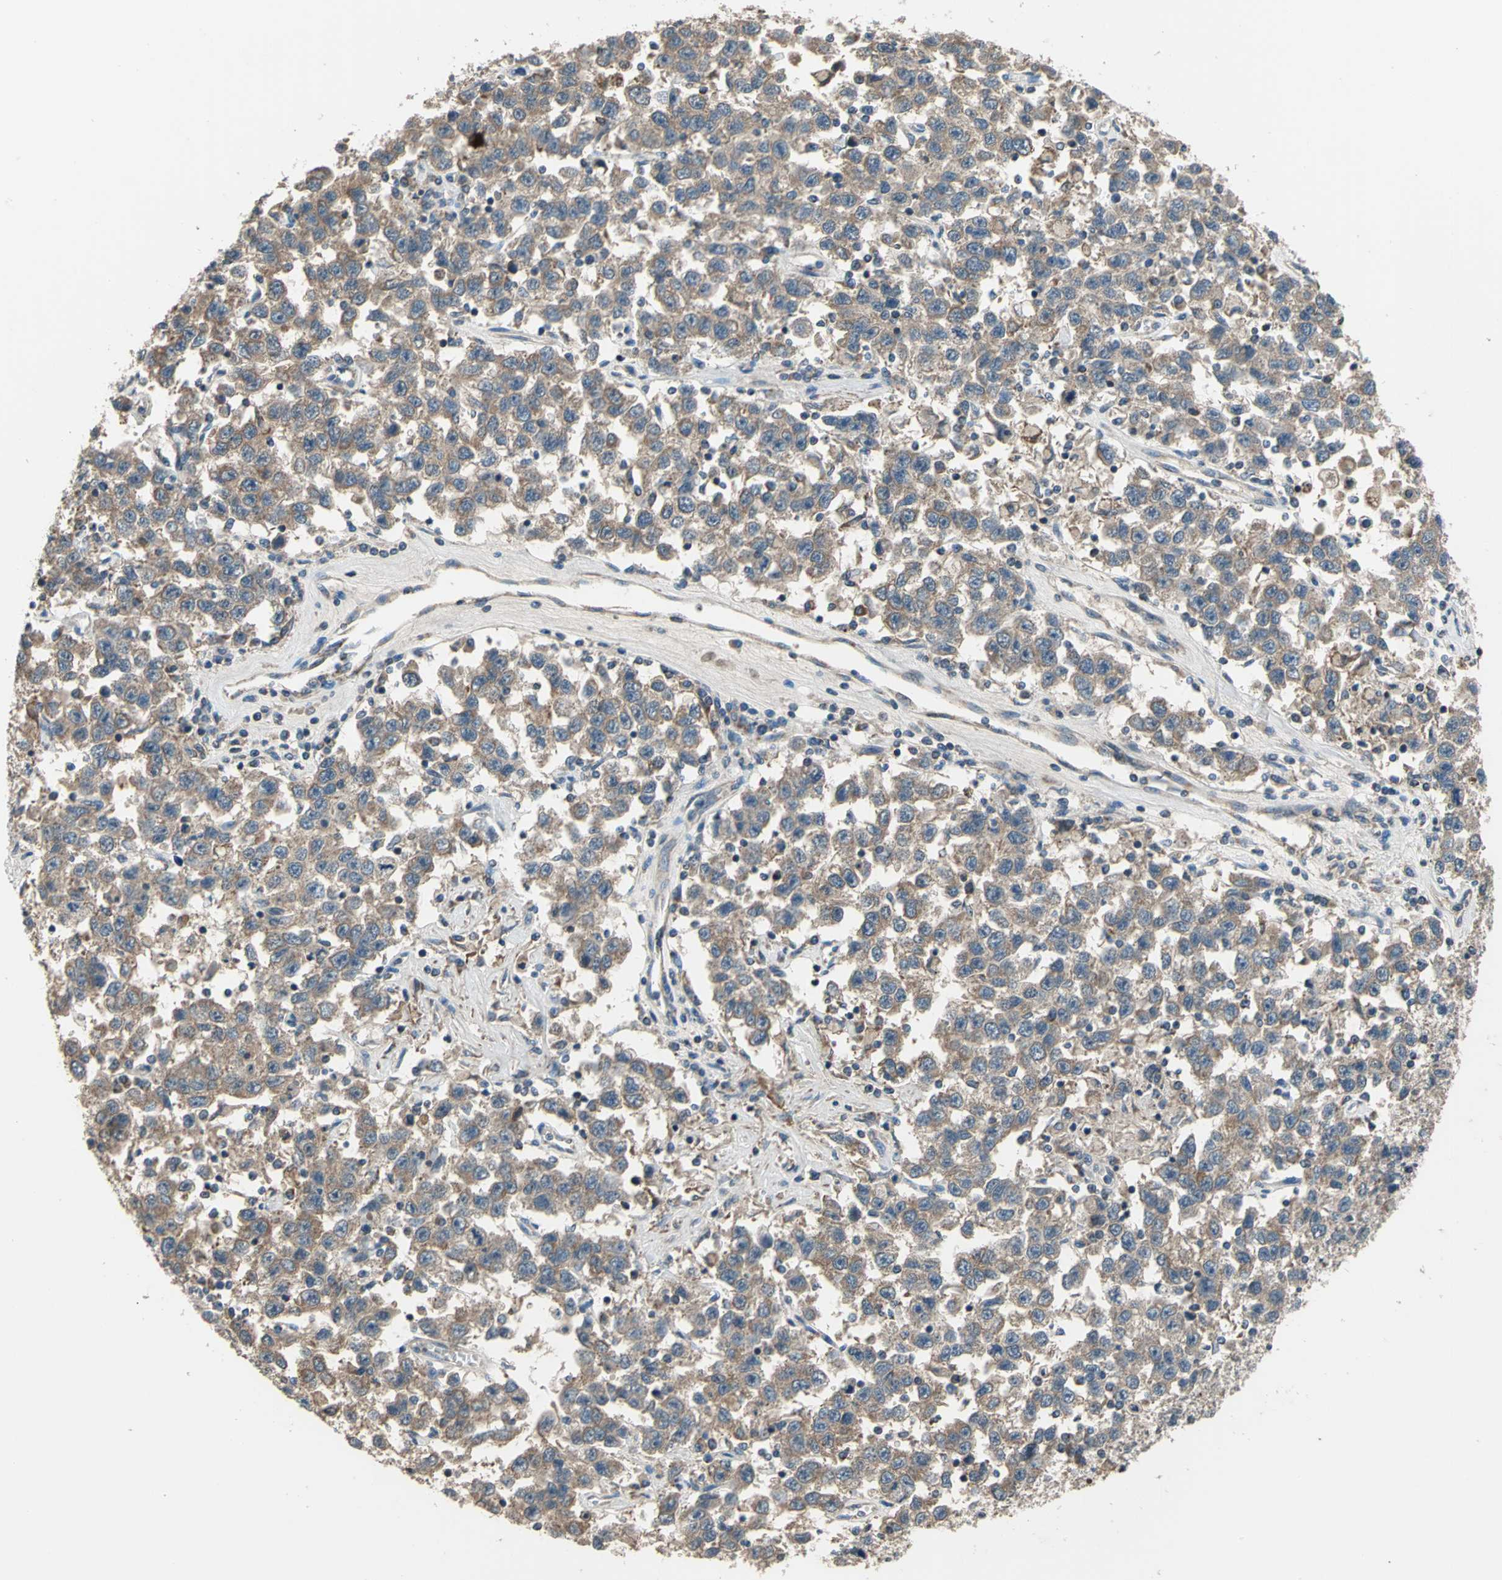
{"staining": {"intensity": "moderate", "quantity": ">75%", "location": "cytoplasmic/membranous"}, "tissue": "testis cancer", "cell_type": "Tumor cells", "image_type": "cancer", "snomed": [{"axis": "morphology", "description": "Seminoma, NOS"}, {"axis": "topography", "description": "Testis"}], "caption": "Testis cancer (seminoma) tissue shows moderate cytoplasmic/membranous staining in approximately >75% of tumor cells, visualized by immunohistochemistry. The protein of interest is shown in brown color, while the nuclei are stained blue.", "gene": "TRAK1", "patient": {"sex": "male", "age": 41}}